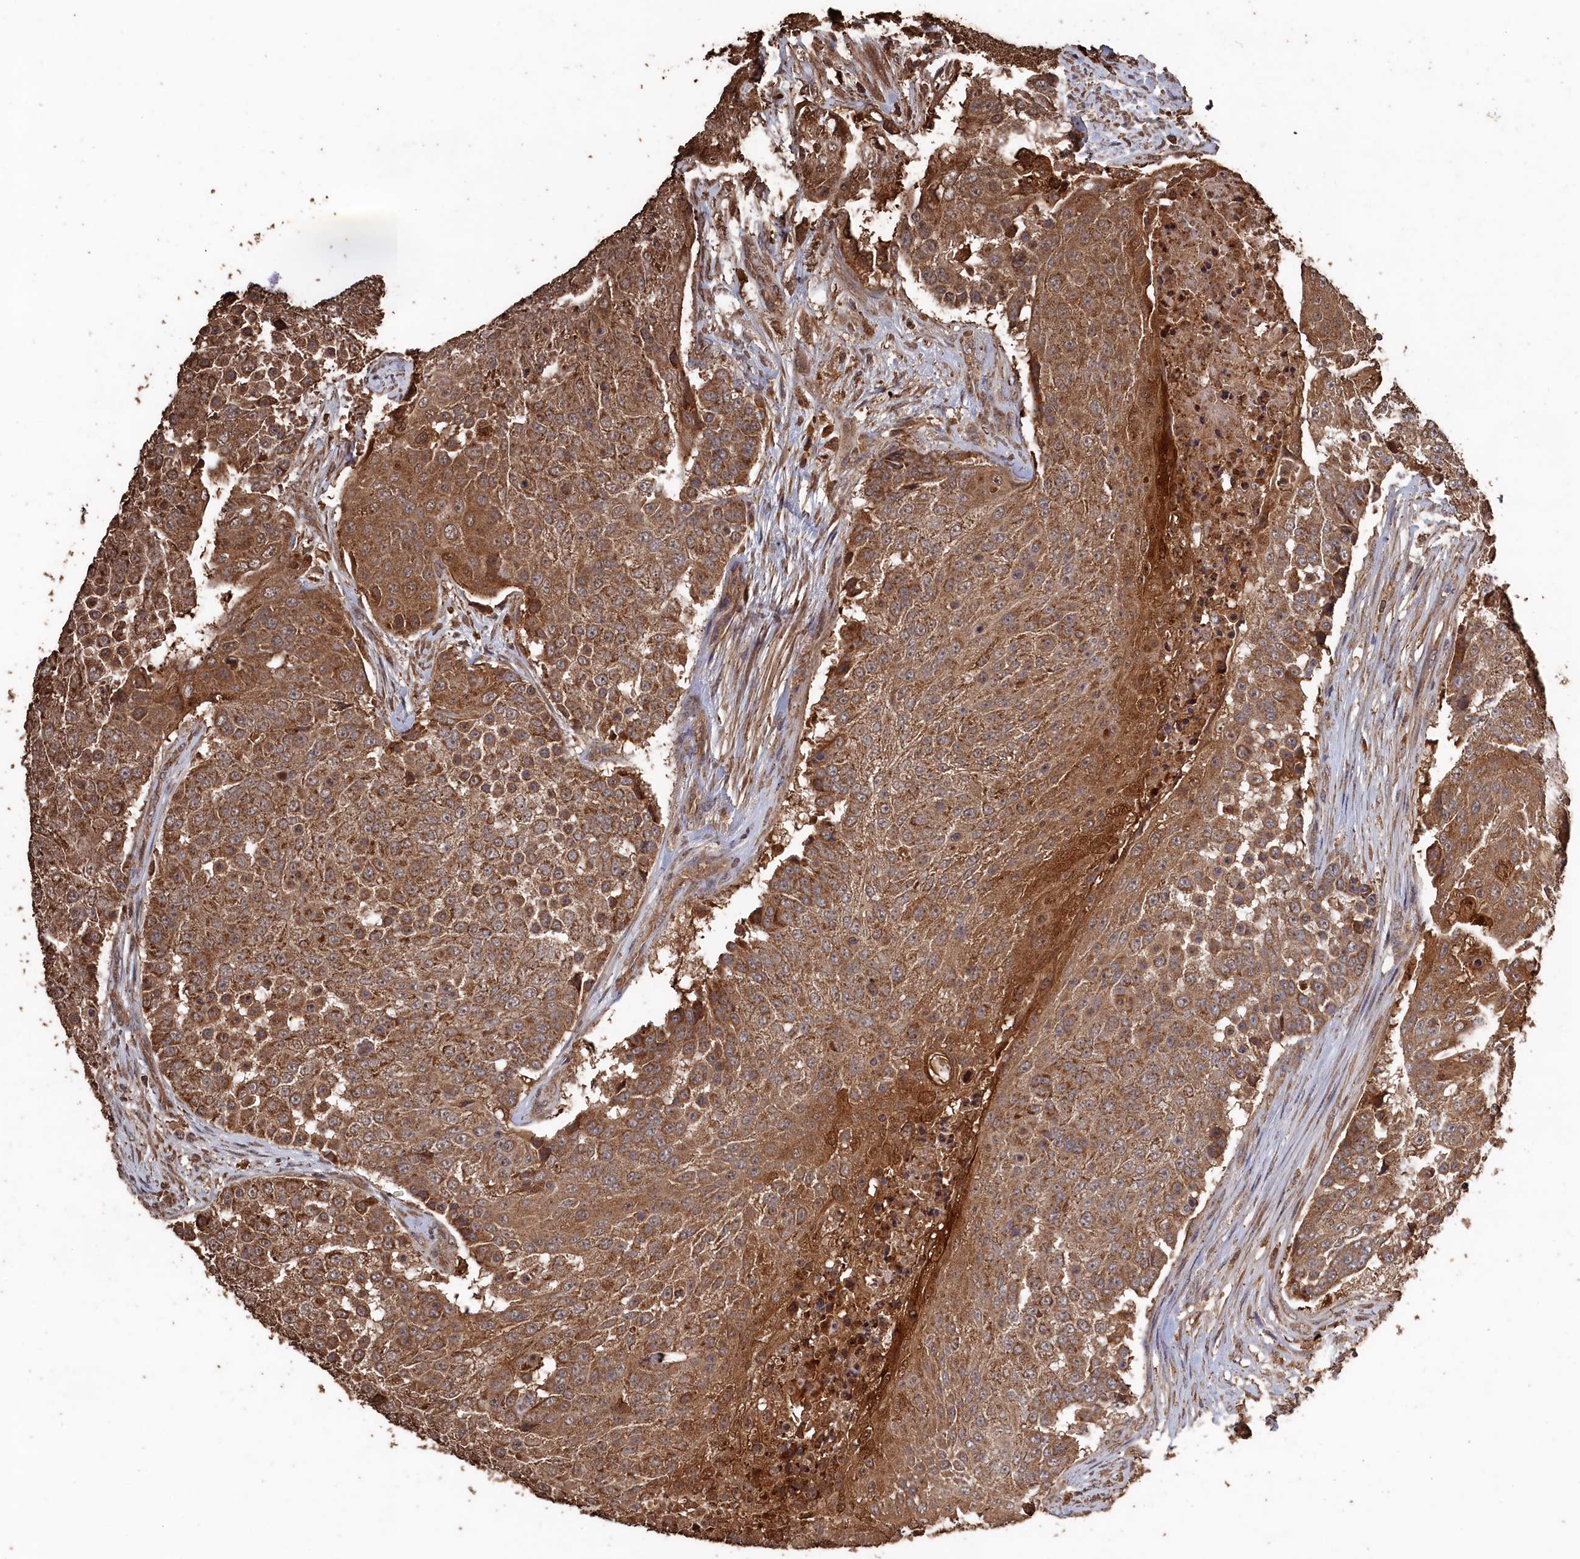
{"staining": {"intensity": "moderate", "quantity": ">75%", "location": "cytoplasmic/membranous"}, "tissue": "urothelial cancer", "cell_type": "Tumor cells", "image_type": "cancer", "snomed": [{"axis": "morphology", "description": "Urothelial carcinoma, High grade"}, {"axis": "topography", "description": "Urinary bladder"}], "caption": "DAB (3,3'-diaminobenzidine) immunohistochemical staining of urothelial carcinoma (high-grade) demonstrates moderate cytoplasmic/membranous protein positivity in about >75% of tumor cells. (IHC, brightfield microscopy, high magnification).", "gene": "SNX33", "patient": {"sex": "female", "age": 63}}